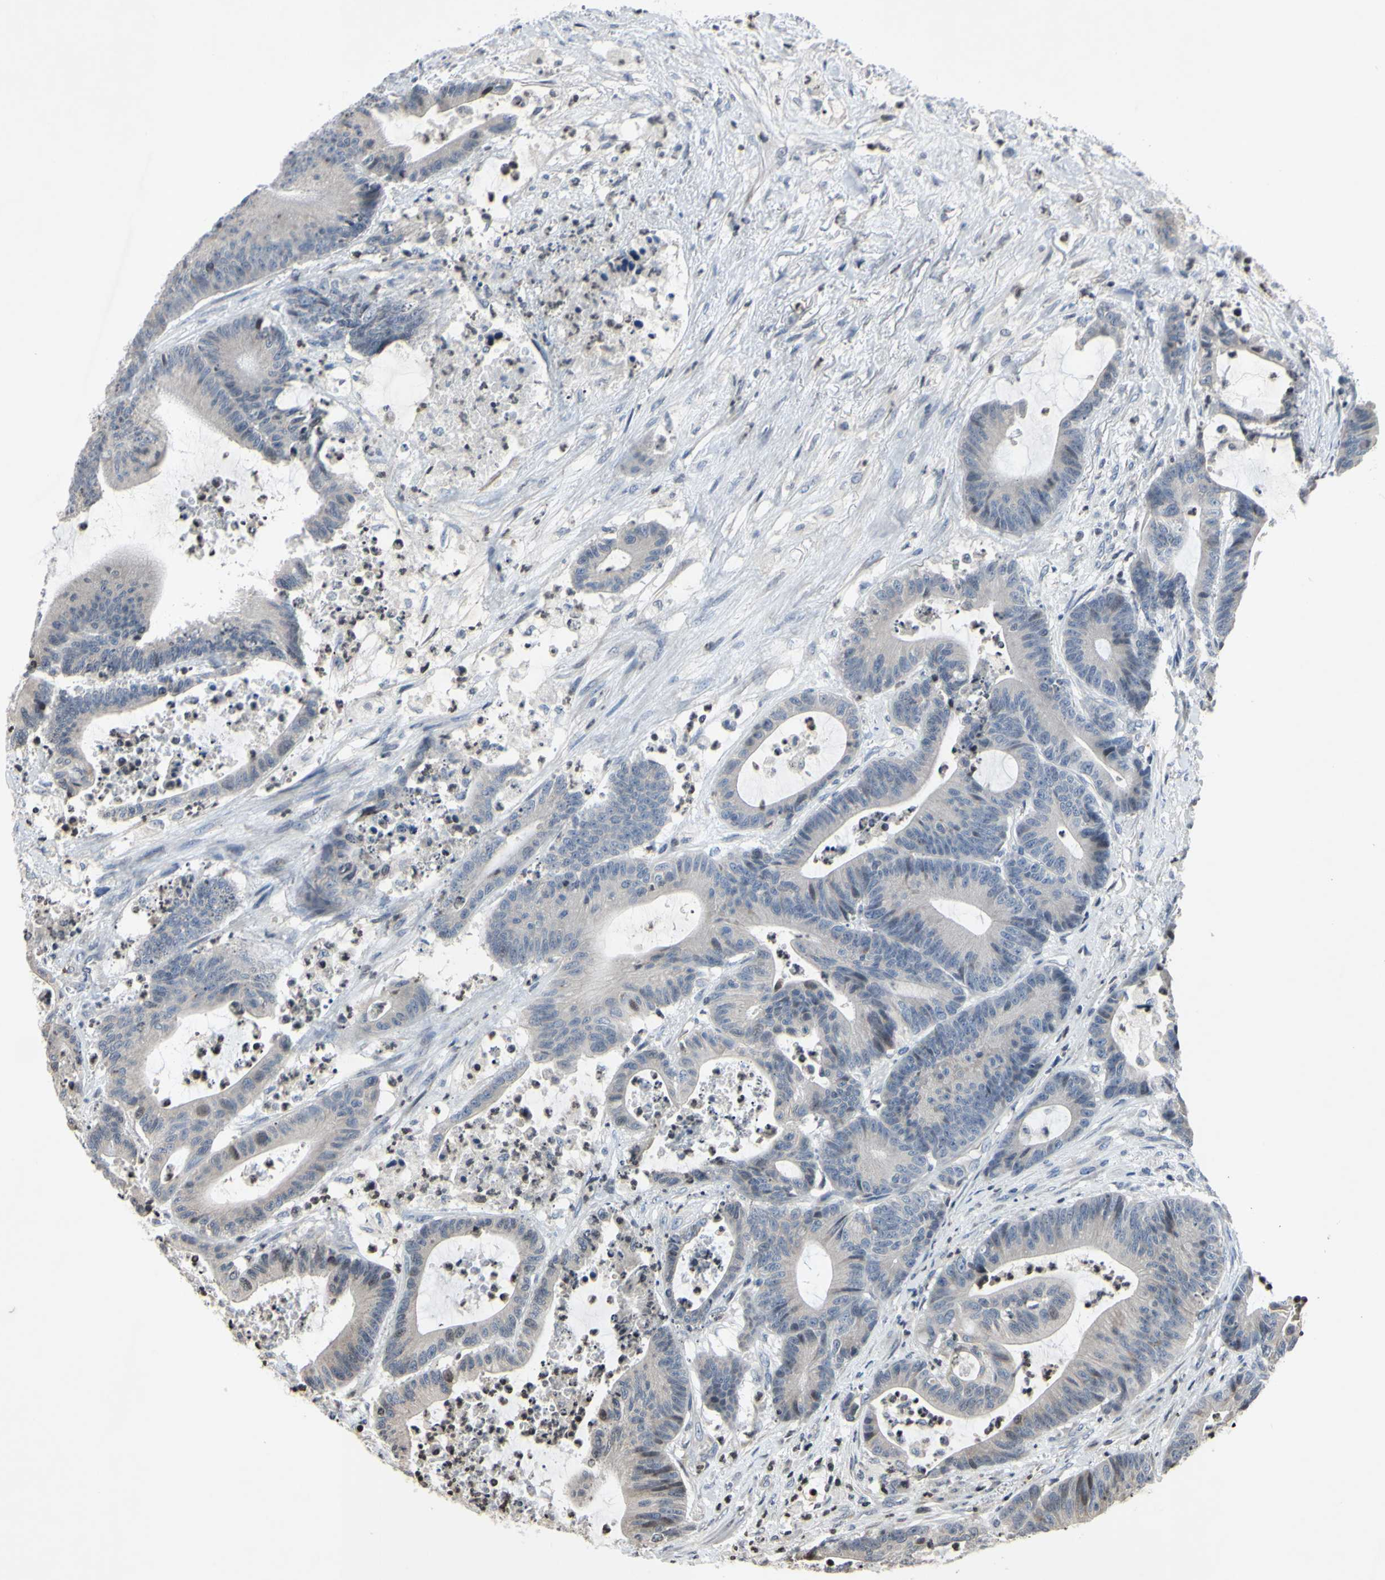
{"staining": {"intensity": "negative", "quantity": "none", "location": "none"}, "tissue": "colorectal cancer", "cell_type": "Tumor cells", "image_type": "cancer", "snomed": [{"axis": "morphology", "description": "Adenocarcinoma, NOS"}, {"axis": "topography", "description": "Colon"}], "caption": "Tumor cells show no significant protein positivity in adenocarcinoma (colorectal). (DAB immunohistochemistry (IHC) with hematoxylin counter stain).", "gene": "ARG1", "patient": {"sex": "female", "age": 84}}